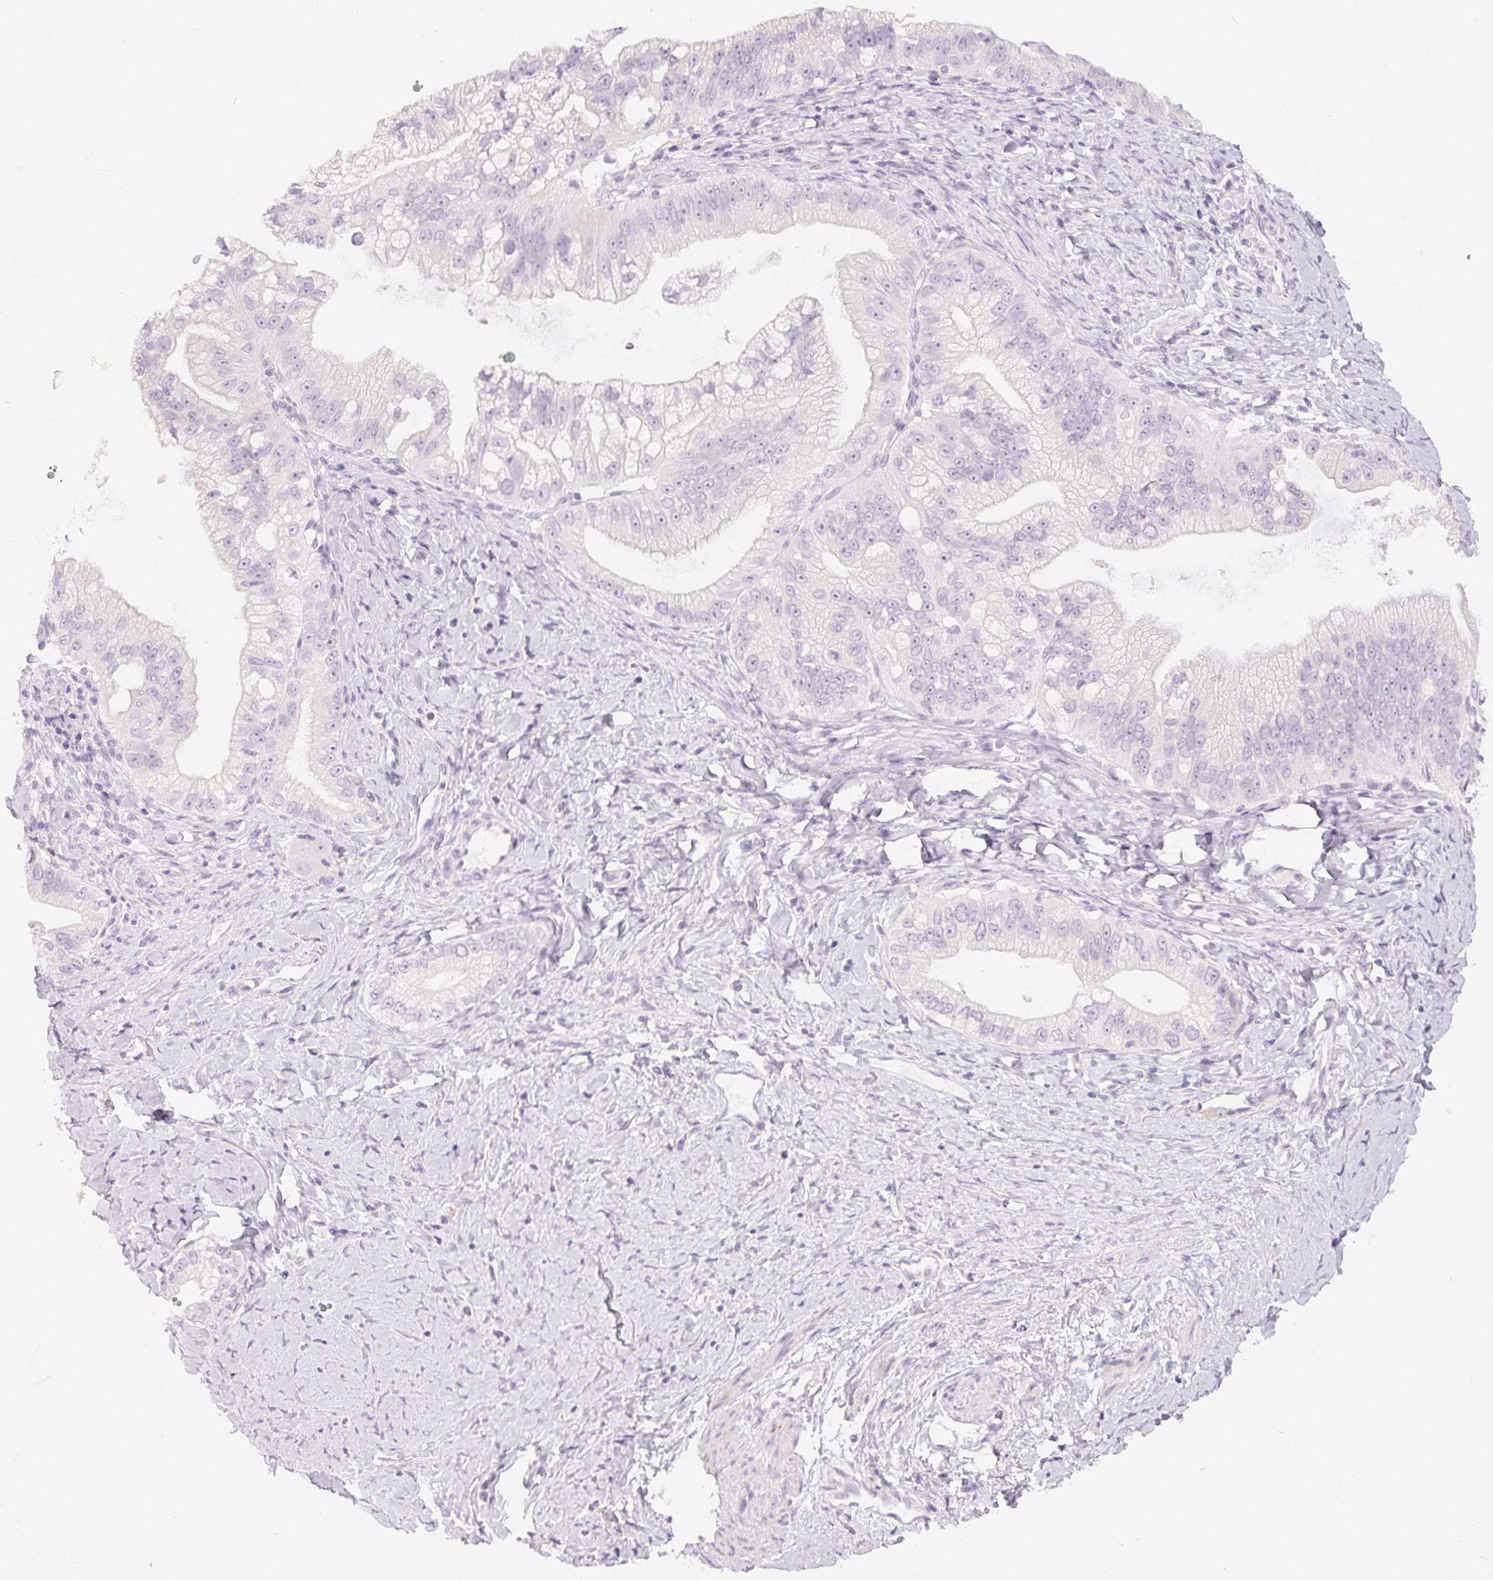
{"staining": {"intensity": "negative", "quantity": "none", "location": "none"}, "tissue": "pancreatic cancer", "cell_type": "Tumor cells", "image_type": "cancer", "snomed": [{"axis": "morphology", "description": "Adenocarcinoma, NOS"}, {"axis": "topography", "description": "Pancreas"}], "caption": "High power microscopy micrograph of an IHC histopathology image of pancreatic adenocarcinoma, revealing no significant positivity in tumor cells. (DAB immunohistochemistry (IHC) visualized using brightfield microscopy, high magnification).", "gene": "MIOX", "patient": {"sex": "male", "age": 70}}